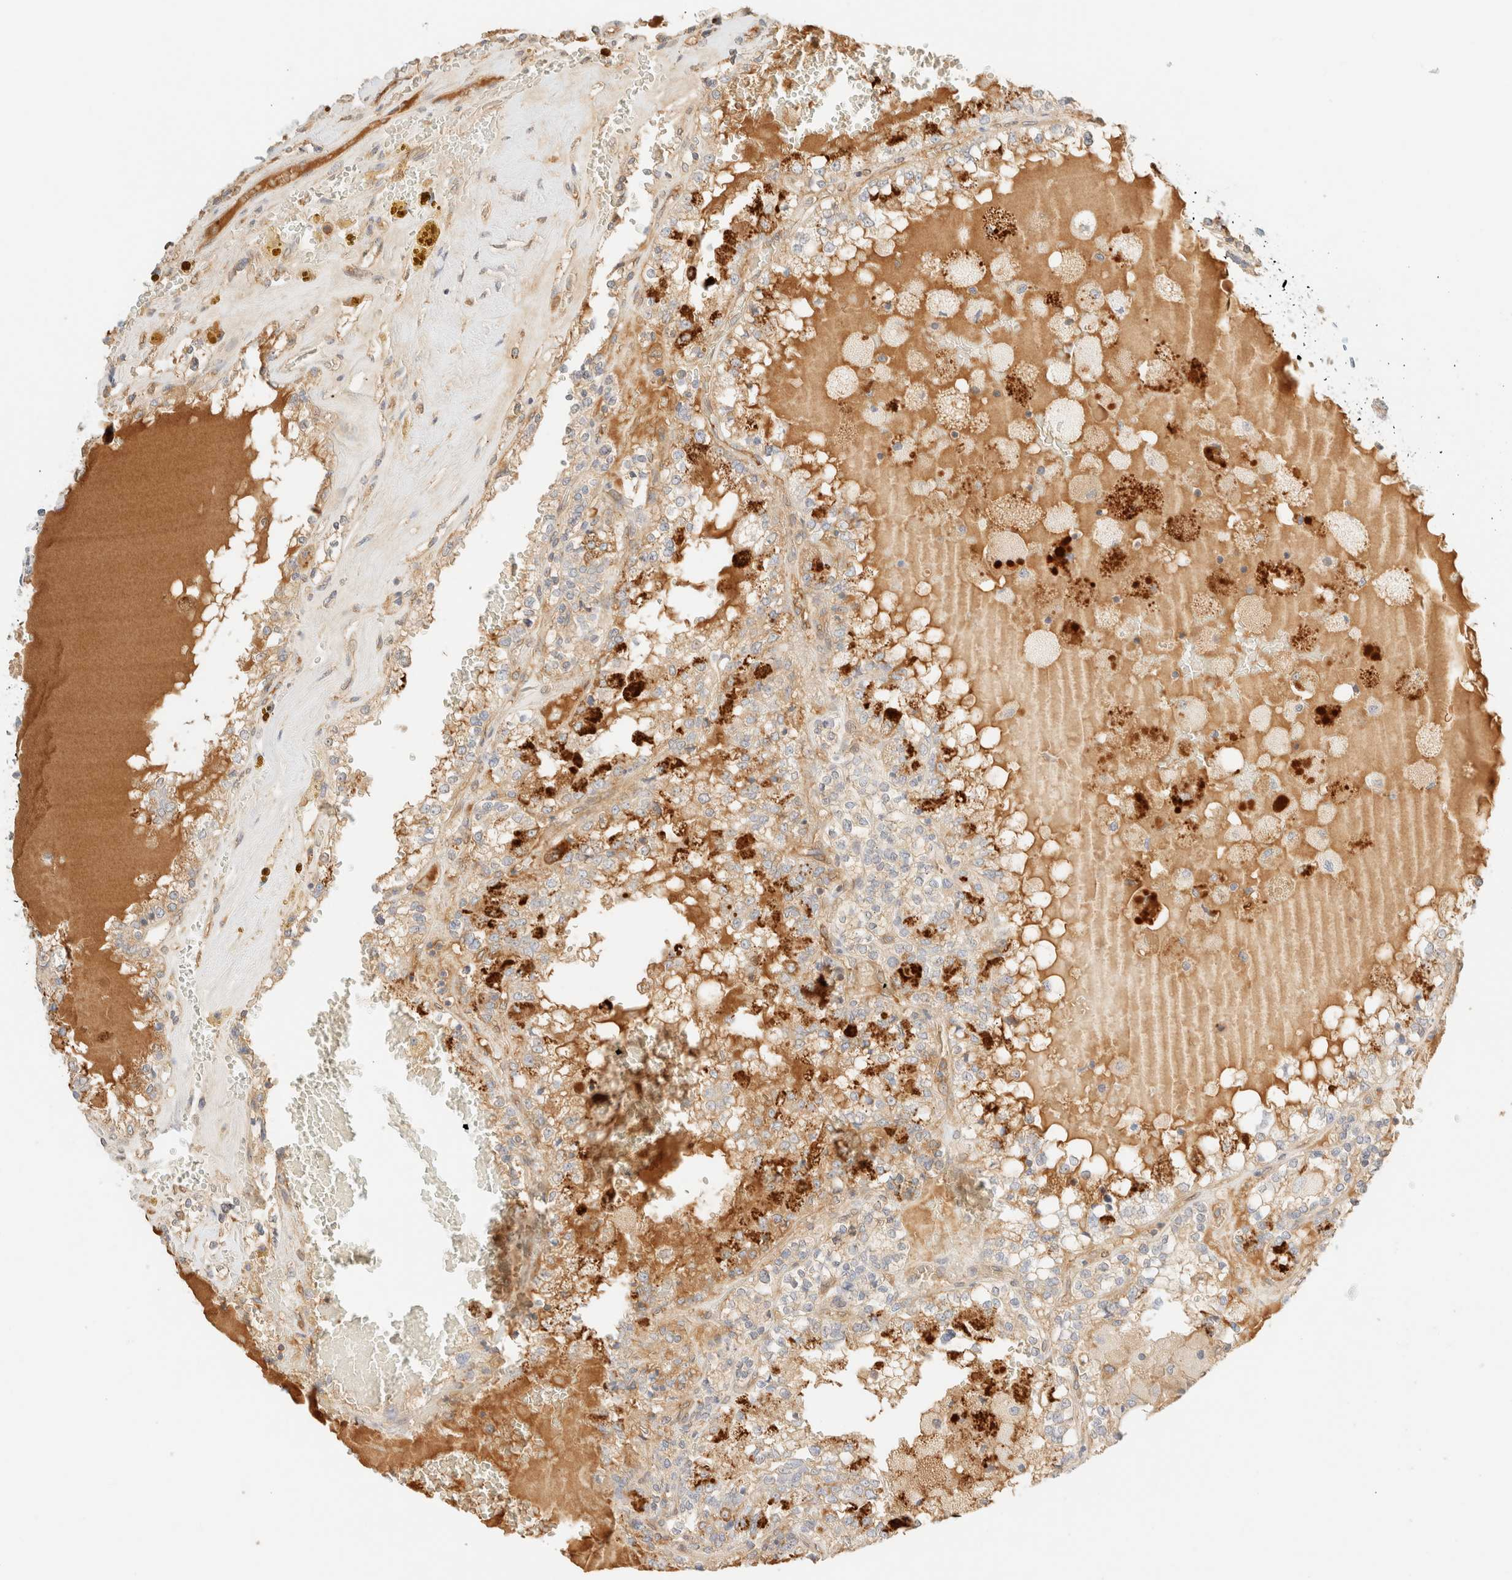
{"staining": {"intensity": "weak", "quantity": ">75%", "location": "cytoplasmic/membranous"}, "tissue": "renal cancer", "cell_type": "Tumor cells", "image_type": "cancer", "snomed": [{"axis": "morphology", "description": "Adenocarcinoma, NOS"}, {"axis": "topography", "description": "Kidney"}], "caption": "DAB (3,3'-diaminobenzidine) immunohistochemical staining of renal cancer exhibits weak cytoplasmic/membranous protein positivity in about >75% of tumor cells. (Stains: DAB (3,3'-diaminobenzidine) in brown, nuclei in blue, Microscopy: brightfield microscopy at high magnification).", "gene": "FHOD1", "patient": {"sex": "female", "age": 56}}